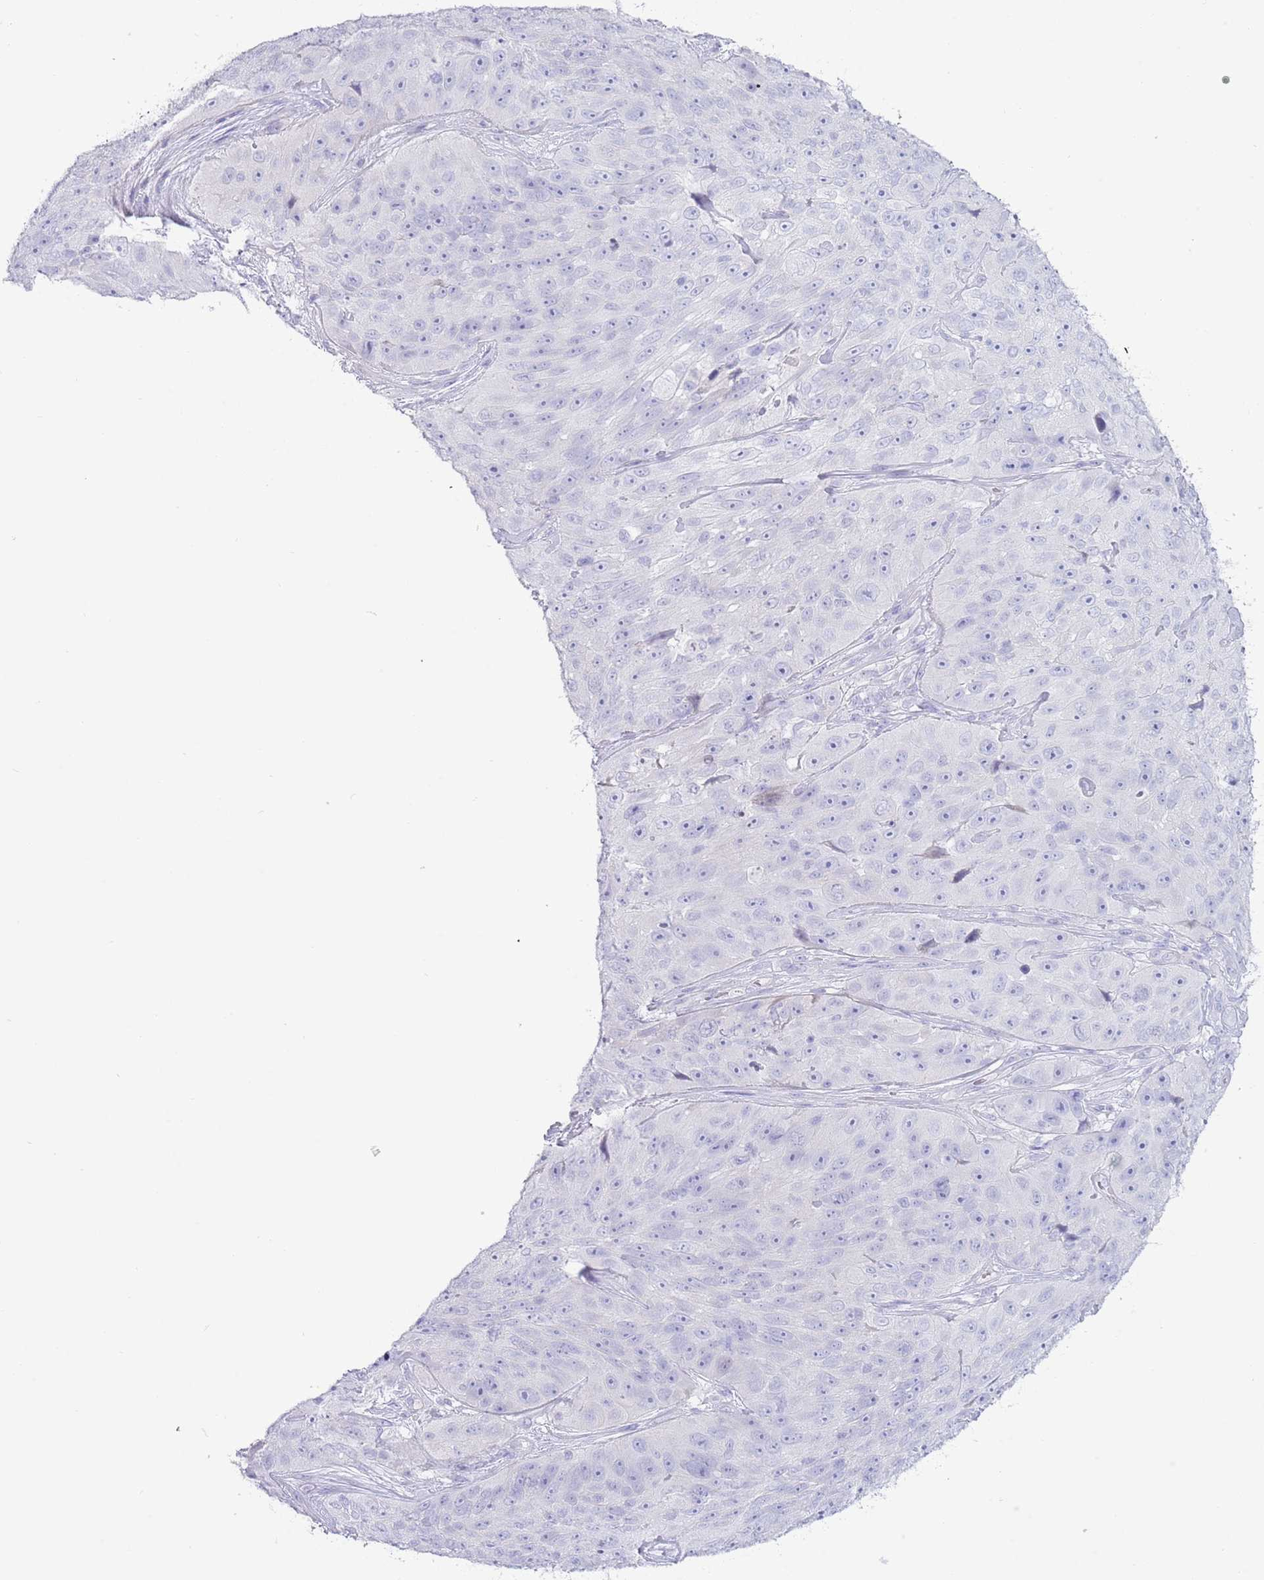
{"staining": {"intensity": "negative", "quantity": "none", "location": "none"}, "tissue": "skin cancer", "cell_type": "Tumor cells", "image_type": "cancer", "snomed": [{"axis": "morphology", "description": "Squamous cell carcinoma, NOS"}, {"axis": "topography", "description": "Skin"}], "caption": "Human squamous cell carcinoma (skin) stained for a protein using immunohistochemistry (IHC) exhibits no expression in tumor cells.", "gene": "ACR", "patient": {"sex": "female", "age": 87}}